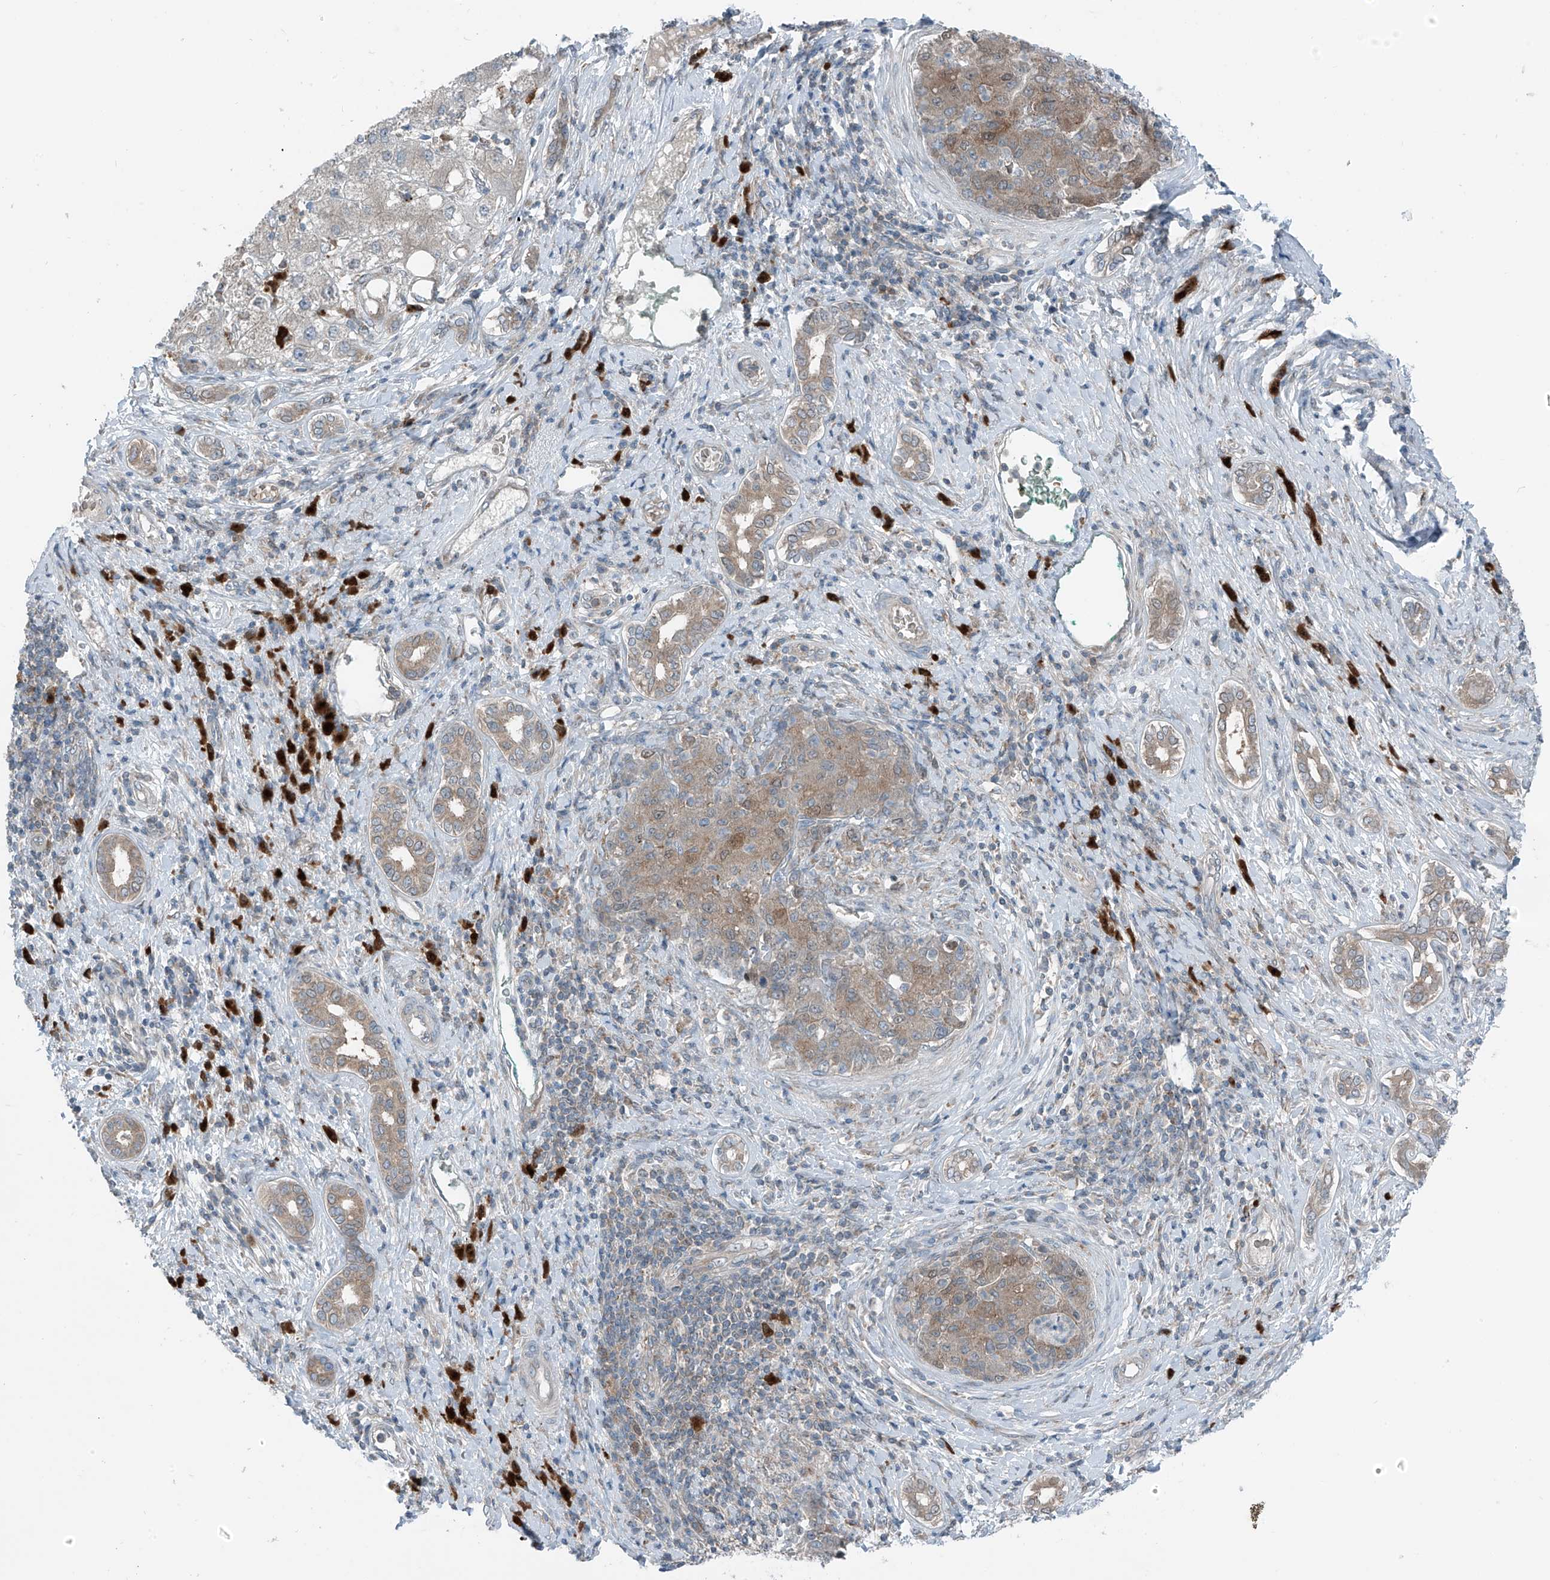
{"staining": {"intensity": "weak", "quantity": "25%-75%", "location": "cytoplasmic/membranous"}, "tissue": "liver cancer", "cell_type": "Tumor cells", "image_type": "cancer", "snomed": [{"axis": "morphology", "description": "Carcinoma, Hepatocellular, NOS"}, {"axis": "topography", "description": "Liver"}], "caption": "About 25%-75% of tumor cells in liver cancer exhibit weak cytoplasmic/membranous protein expression as visualized by brown immunohistochemical staining.", "gene": "SLC12A6", "patient": {"sex": "male", "age": 65}}